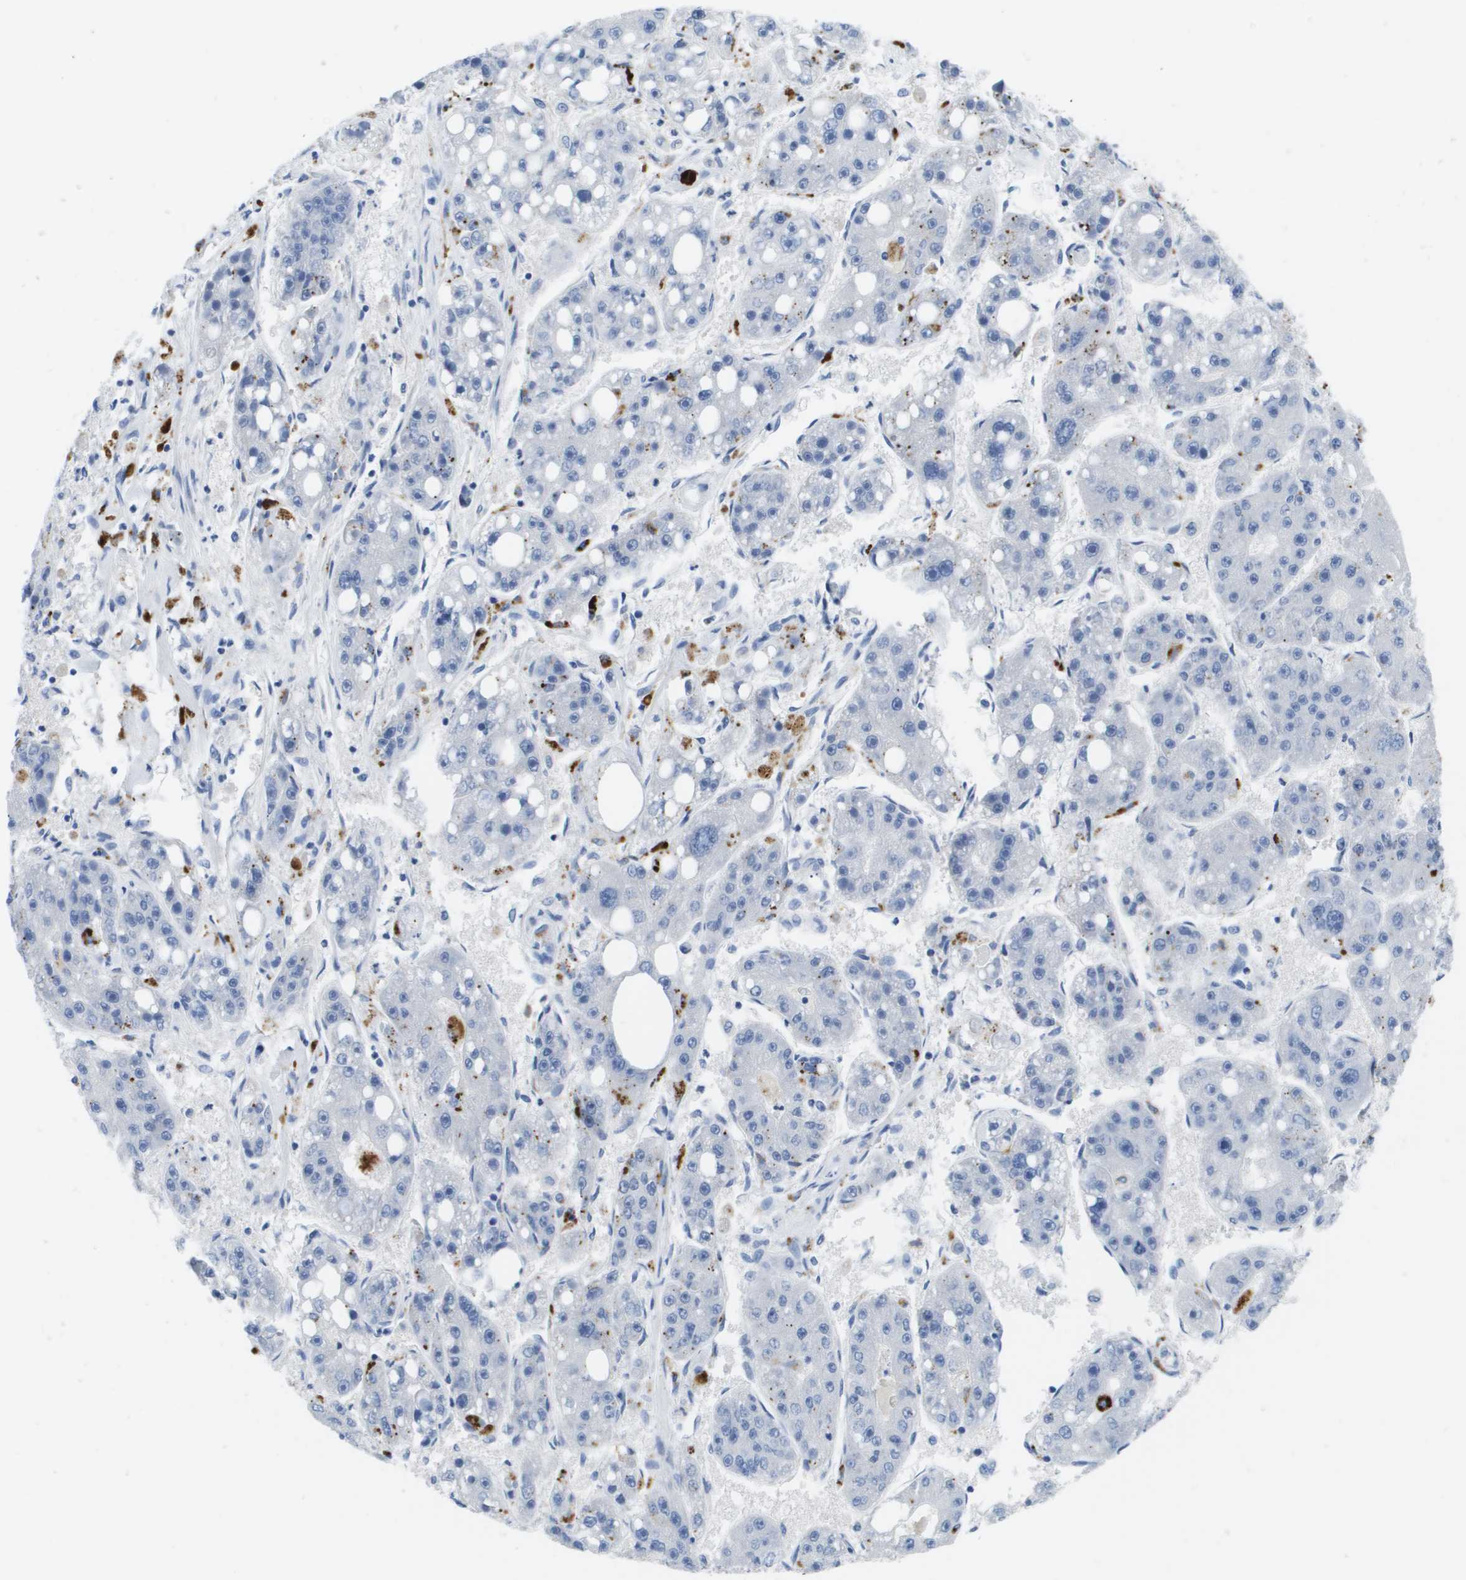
{"staining": {"intensity": "negative", "quantity": "none", "location": "none"}, "tissue": "liver cancer", "cell_type": "Tumor cells", "image_type": "cancer", "snomed": [{"axis": "morphology", "description": "Carcinoma, Hepatocellular, NOS"}, {"axis": "topography", "description": "Liver"}], "caption": "Liver cancer (hepatocellular carcinoma) stained for a protein using immunohistochemistry (IHC) exhibits no expression tumor cells.", "gene": "MS4A1", "patient": {"sex": "female", "age": 61}}